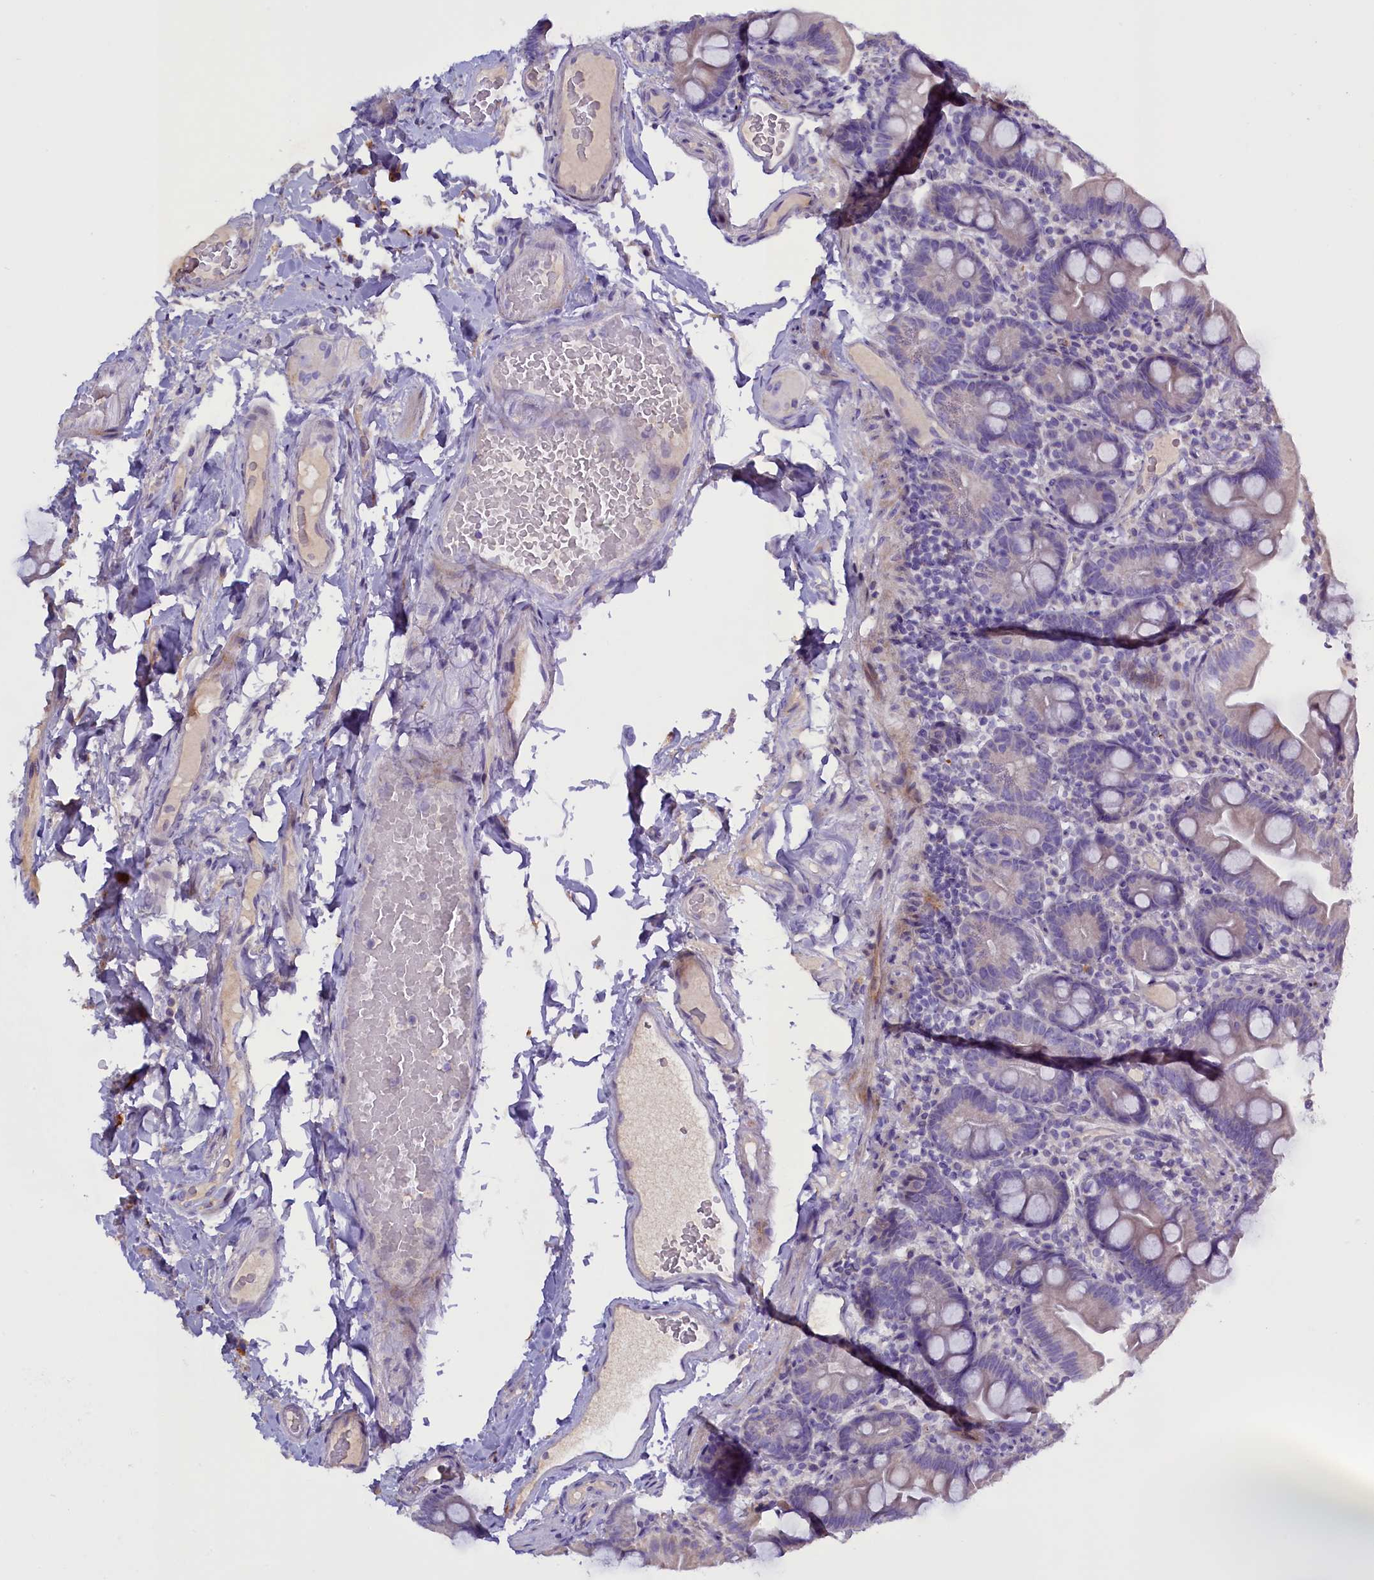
{"staining": {"intensity": "negative", "quantity": "none", "location": "none"}, "tissue": "small intestine", "cell_type": "Glandular cells", "image_type": "normal", "snomed": [{"axis": "morphology", "description": "Normal tissue, NOS"}, {"axis": "topography", "description": "Small intestine"}], "caption": "Glandular cells are negative for brown protein staining in normal small intestine. (DAB (3,3'-diaminobenzidine) immunohistochemistry (IHC), high magnification).", "gene": "RTTN", "patient": {"sex": "female", "age": 68}}